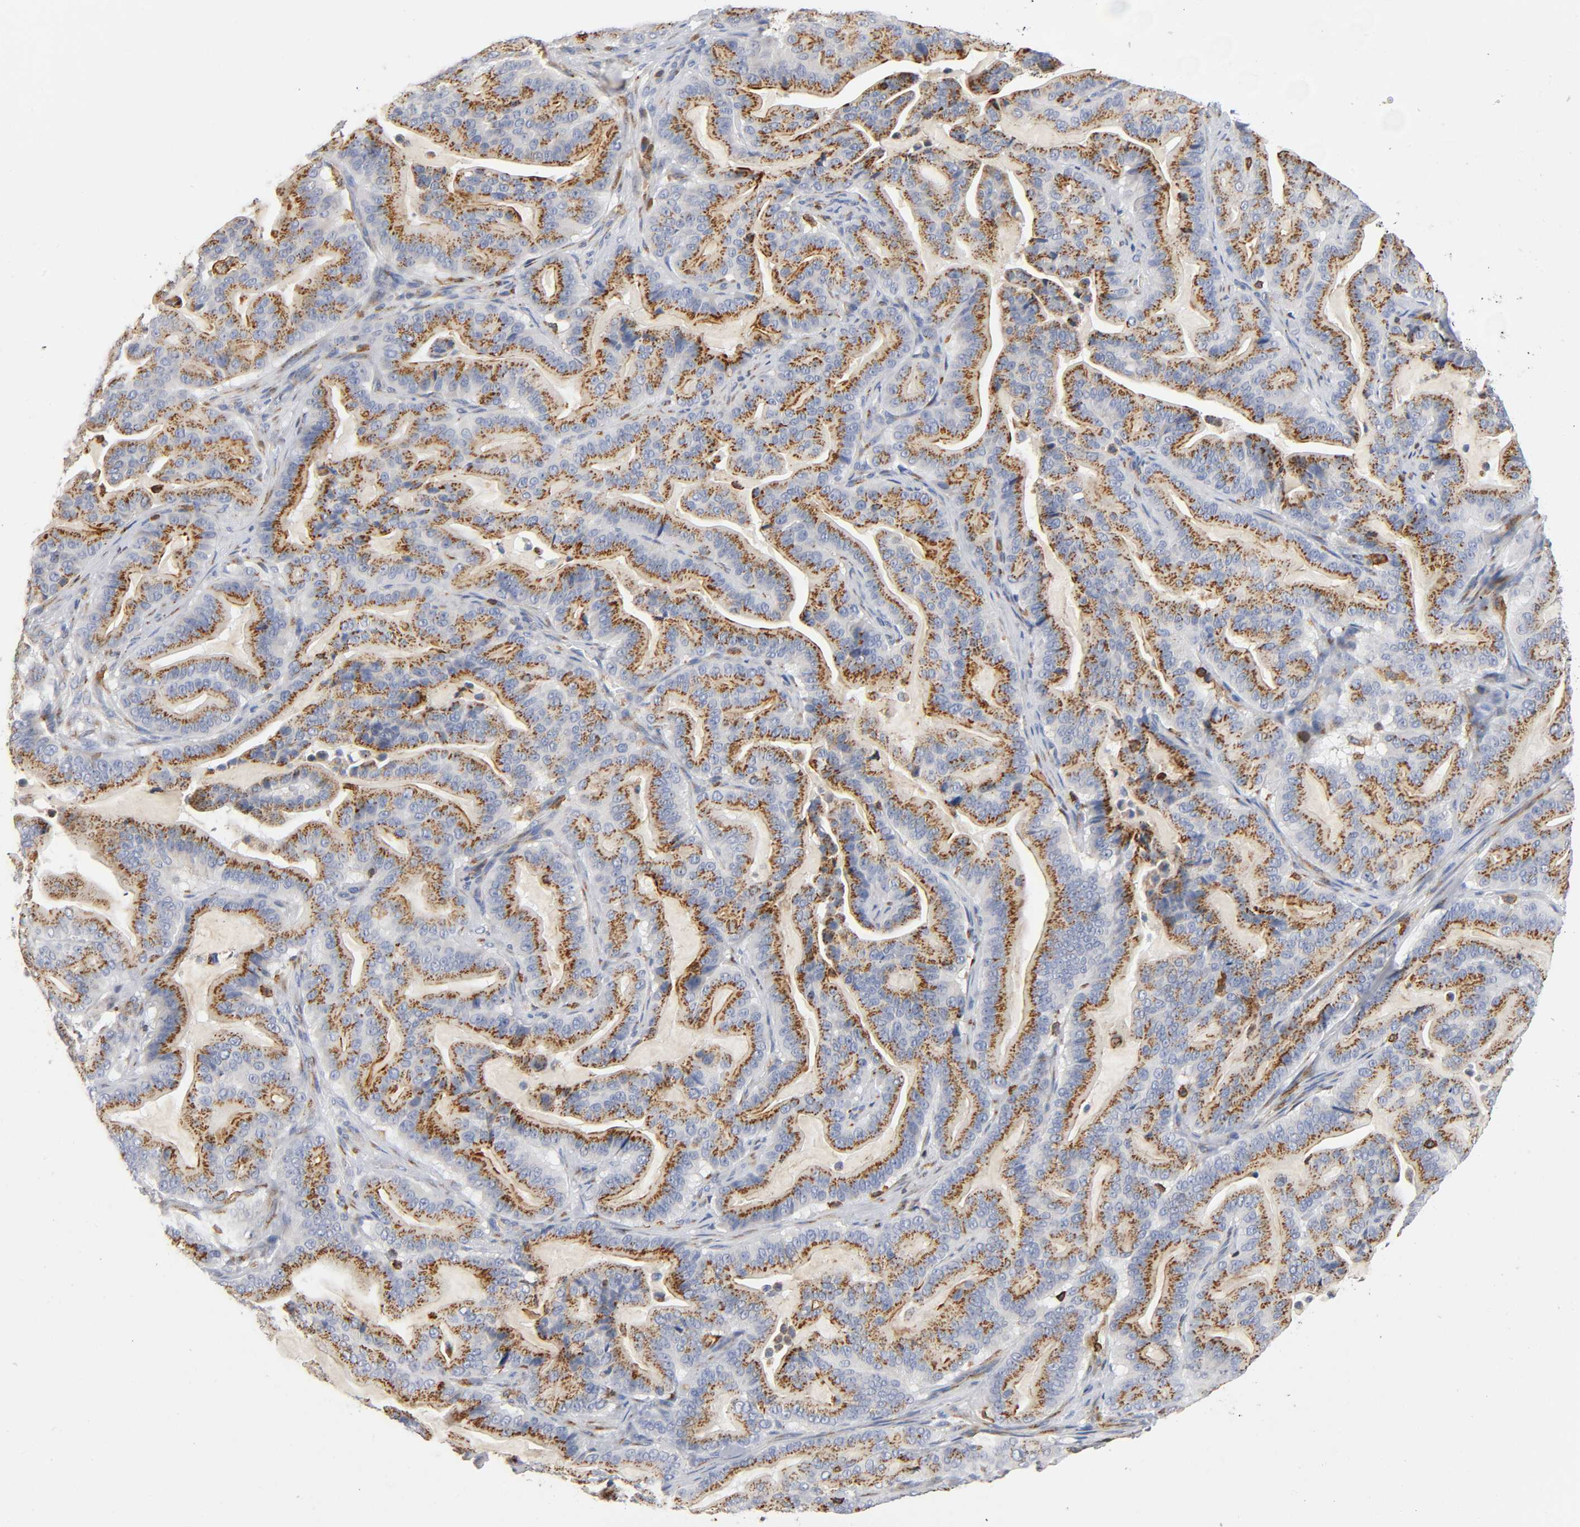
{"staining": {"intensity": "moderate", "quantity": ">75%", "location": "cytoplasmic/membranous"}, "tissue": "pancreatic cancer", "cell_type": "Tumor cells", "image_type": "cancer", "snomed": [{"axis": "morphology", "description": "Adenocarcinoma, NOS"}, {"axis": "topography", "description": "Pancreas"}], "caption": "Human pancreatic cancer stained with a protein marker shows moderate staining in tumor cells.", "gene": "CAPN10", "patient": {"sex": "male", "age": 63}}